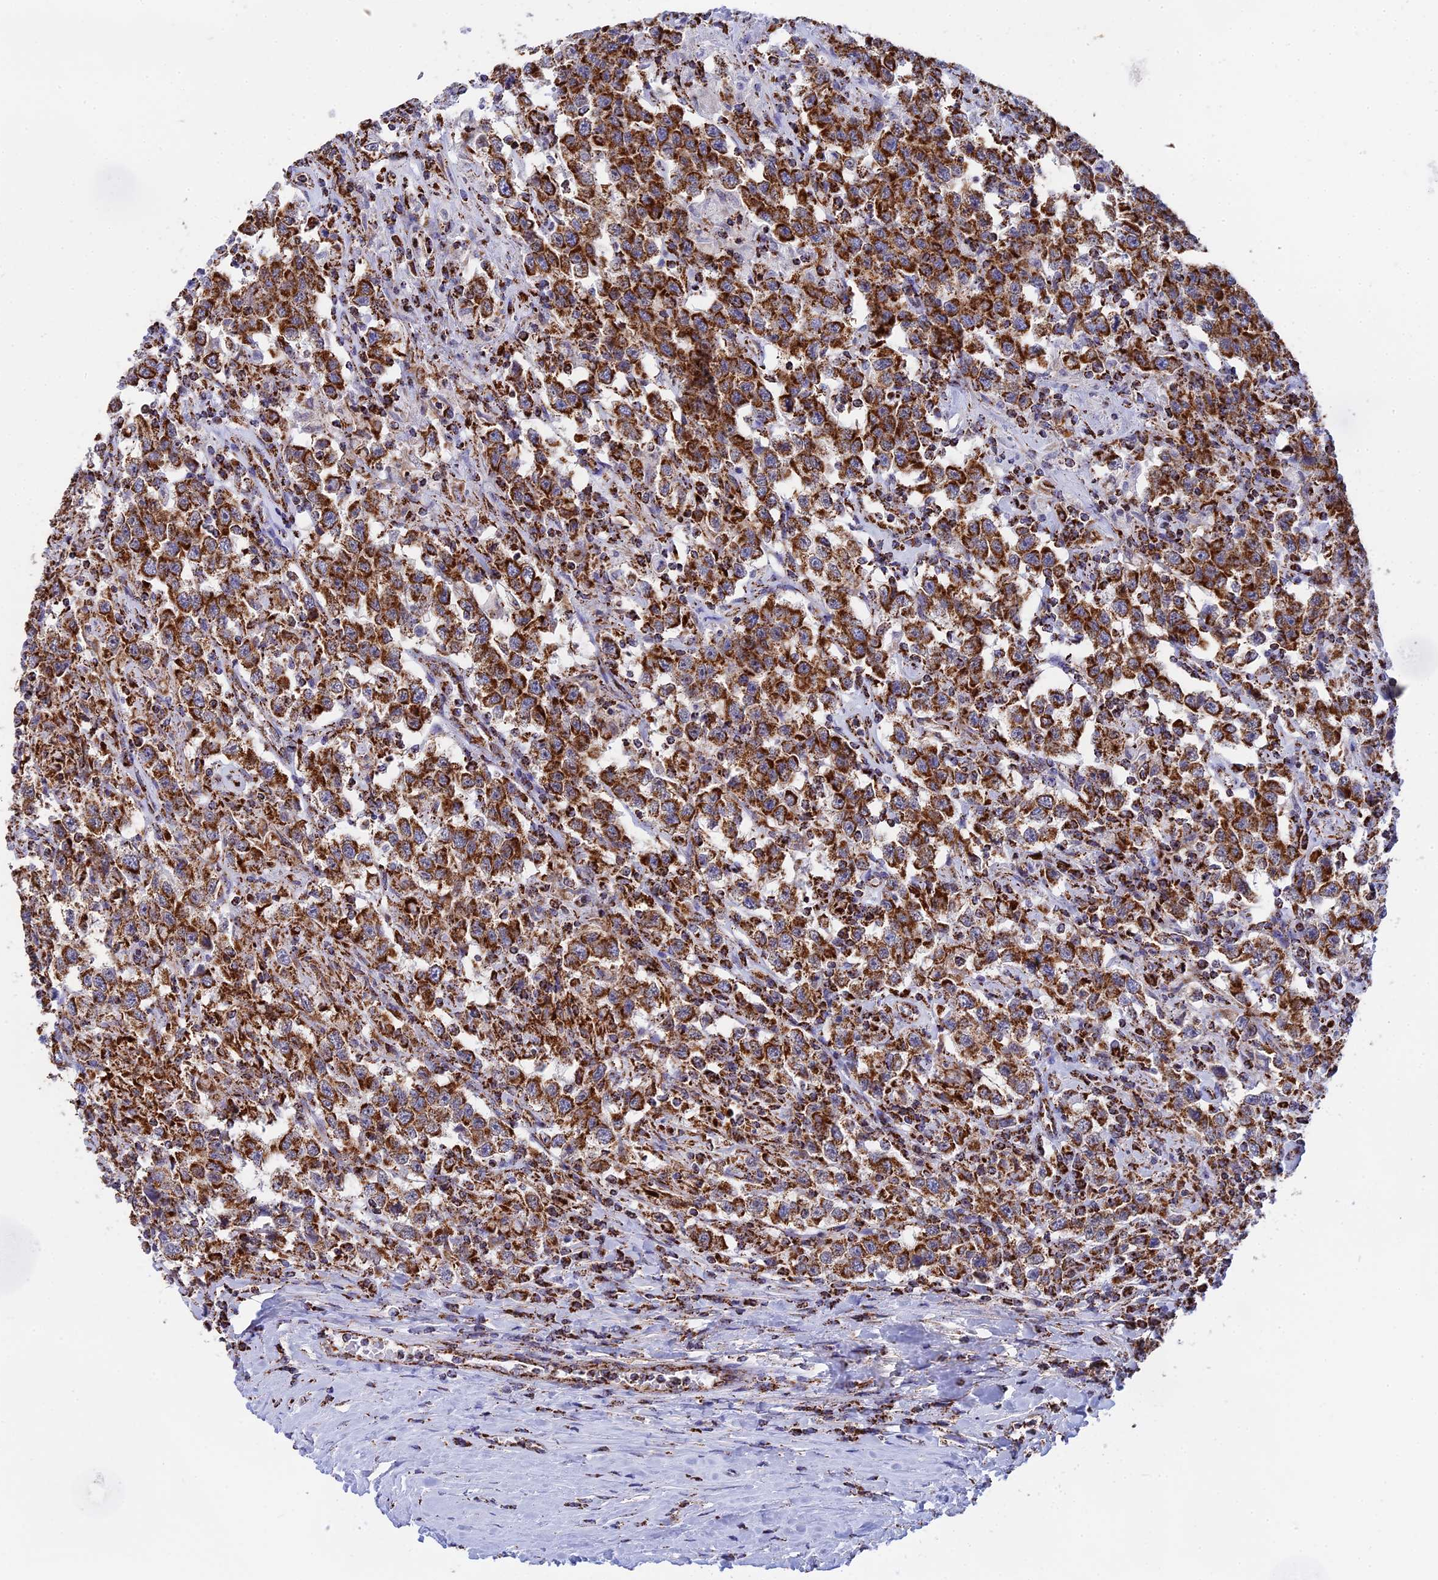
{"staining": {"intensity": "strong", "quantity": ">75%", "location": "cytoplasmic/membranous"}, "tissue": "testis cancer", "cell_type": "Tumor cells", "image_type": "cancer", "snomed": [{"axis": "morphology", "description": "Seminoma, NOS"}, {"axis": "topography", "description": "Testis"}], "caption": "About >75% of tumor cells in testis cancer demonstrate strong cytoplasmic/membranous protein staining as visualized by brown immunohistochemical staining.", "gene": "CDC16", "patient": {"sex": "male", "age": 41}}